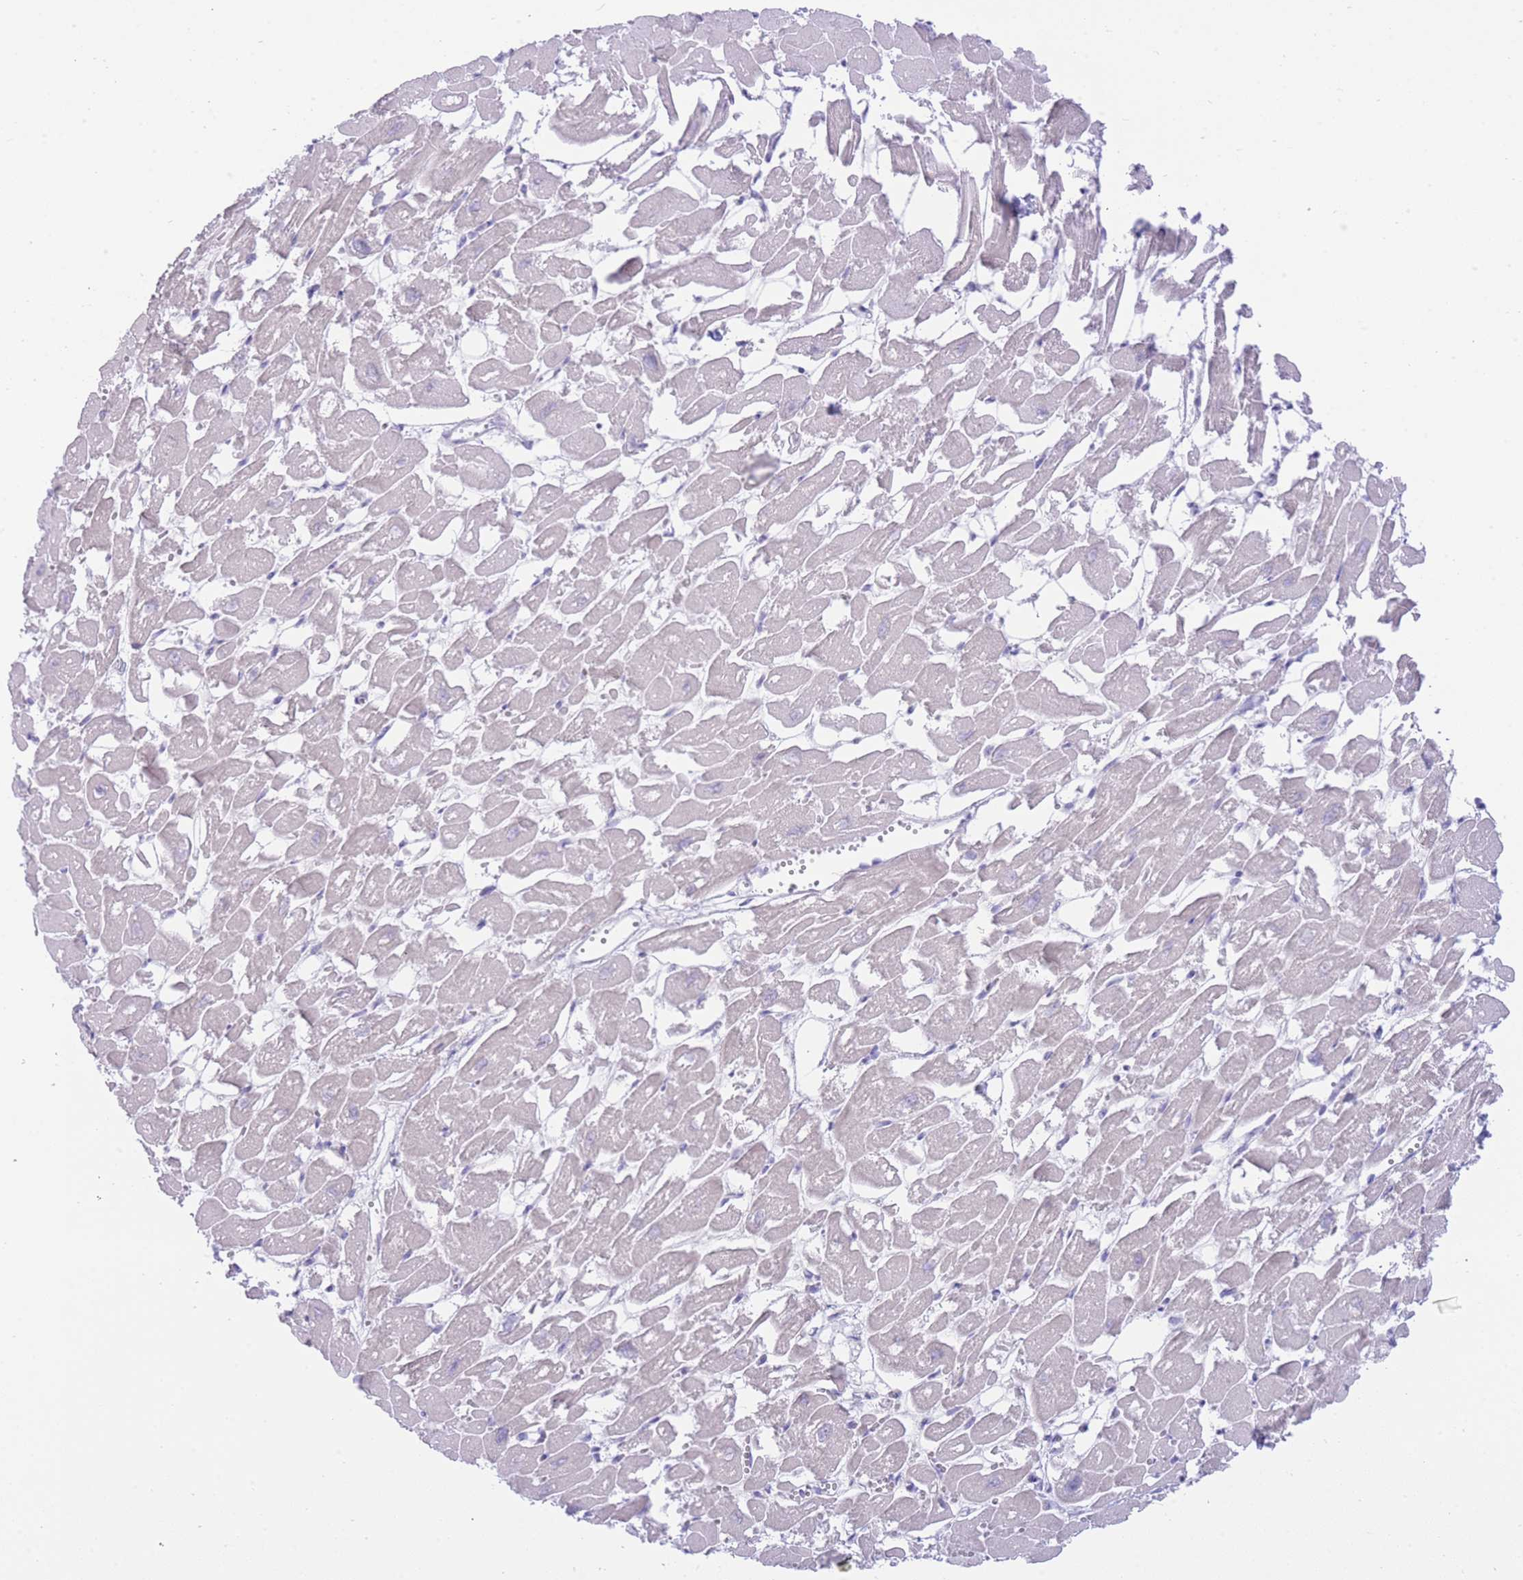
{"staining": {"intensity": "weak", "quantity": "<25%", "location": "cytoplasmic/membranous"}, "tissue": "heart muscle", "cell_type": "Cardiomyocytes", "image_type": "normal", "snomed": [{"axis": "morphology", "description": "Normal tissue, NOS"}, {"axis": "topography", "description": "Heart"}], "caption": "IHC histopathology image of benign human heart muscle stained for a protein (brown), which exhibits no positivity in cardiomyocytes. (Brightfield microscopy of DAB (3,3'-diaminobenzidine) immunohistochemistry at high magnification).", "gene": "ZNF212", "patient": {"sex": "male", "age": 54}}